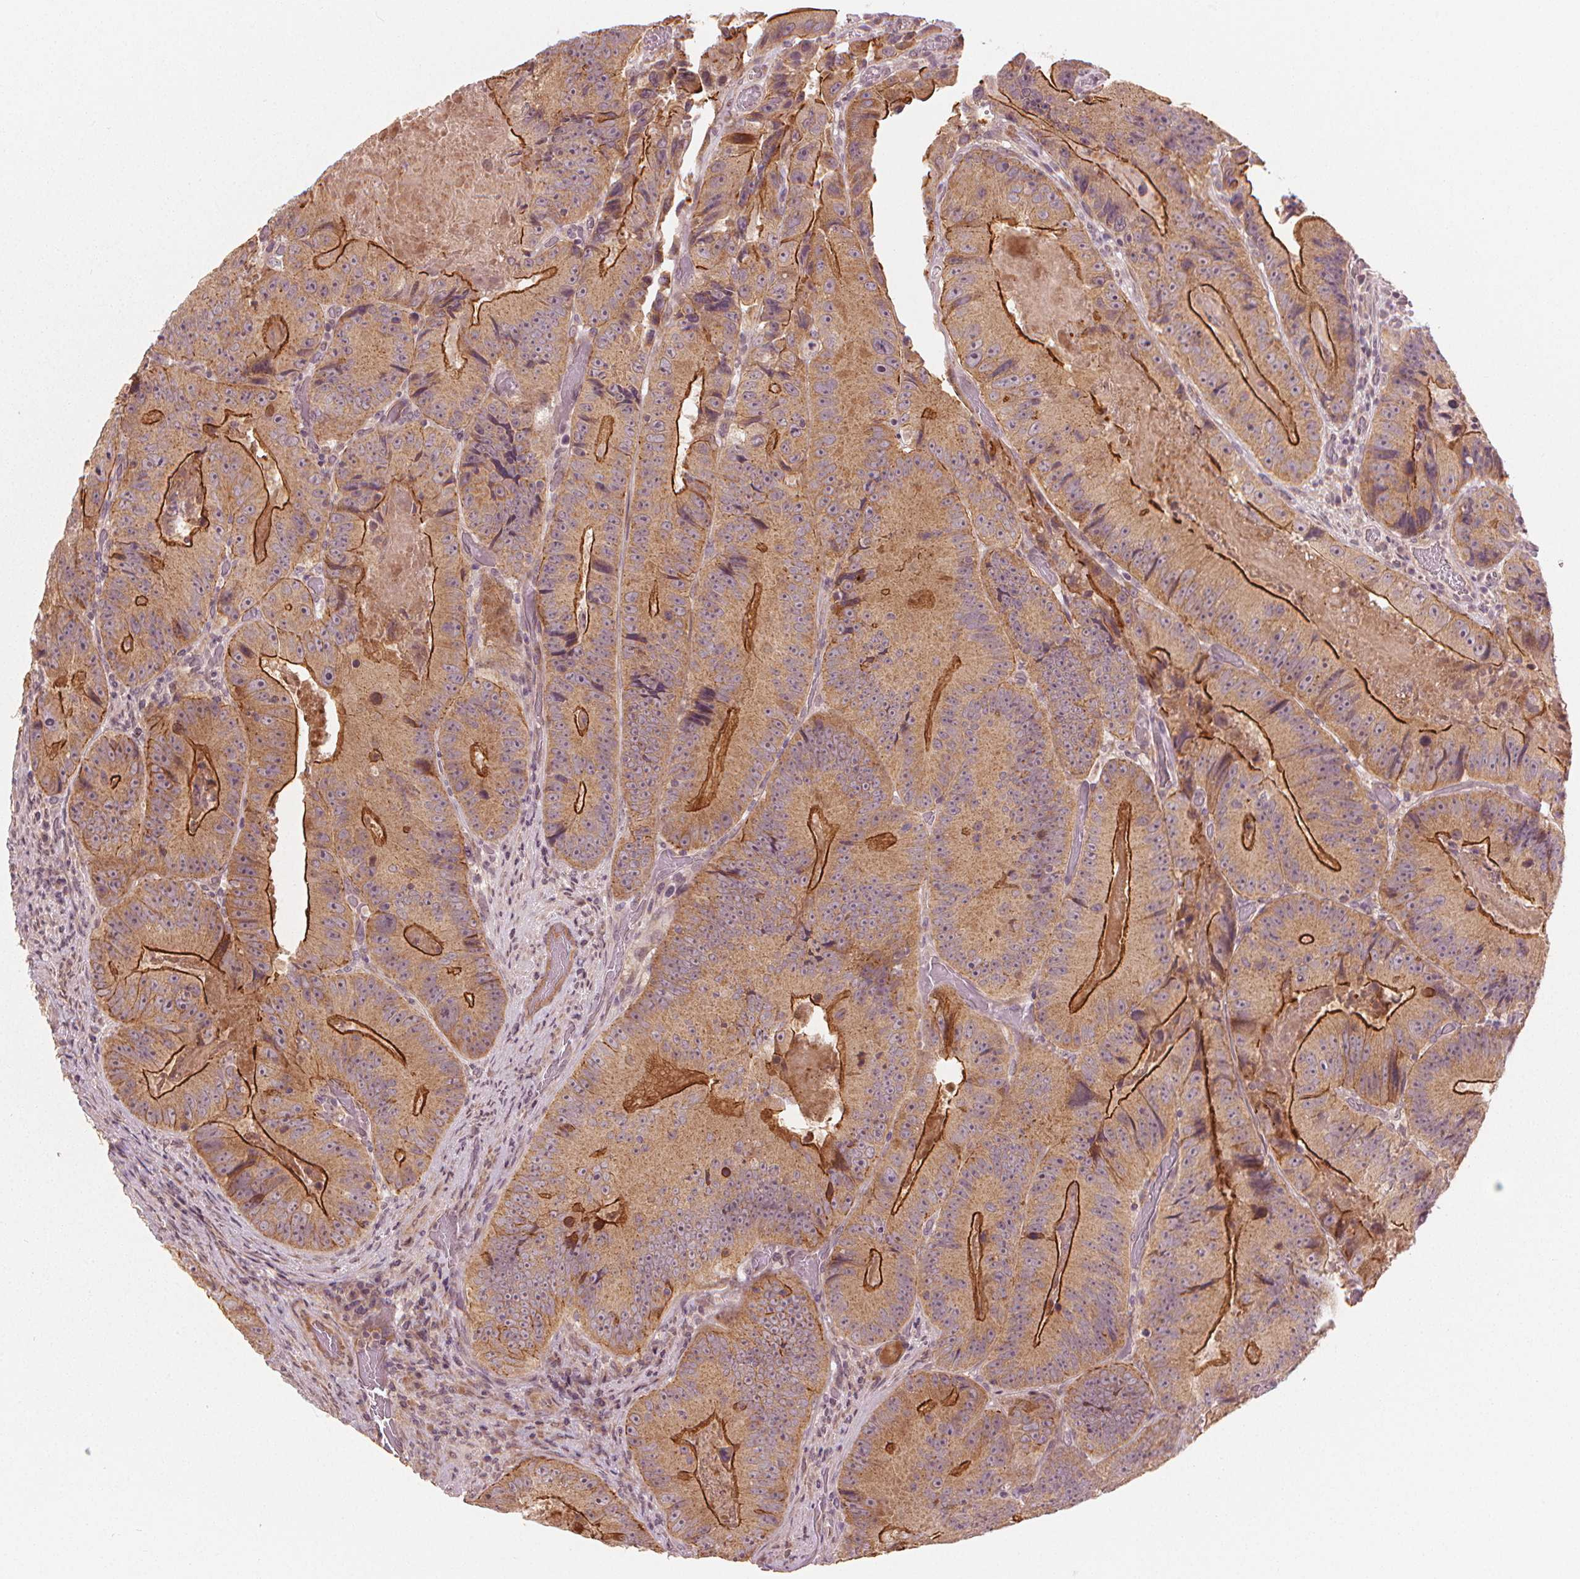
{"staining": {"intensity": "strong", "quantity": ">75%", "location": "cytoplasmic/membranous"}, "tissue": "colorectal cancer", "cell_type": "Tumor cells", "image_type": "cancer", "snomed": [{"axis": "morphology", "description": "Adenocarcinoma, NOS"}, {"axis": "topography", "description": "Colon"}], "caption": "The immunohistochemical stain shows strong cytoplasmic/membranous expression in tumor cells of colorectal cancer (adenocarcinoma) tissue. Immunohistochemistry (ihc) stains the protein of interest in brown and the nuclei are stained blue.", "gene": "CLBA1", "patient": {"sex": "female", "age": 86}}